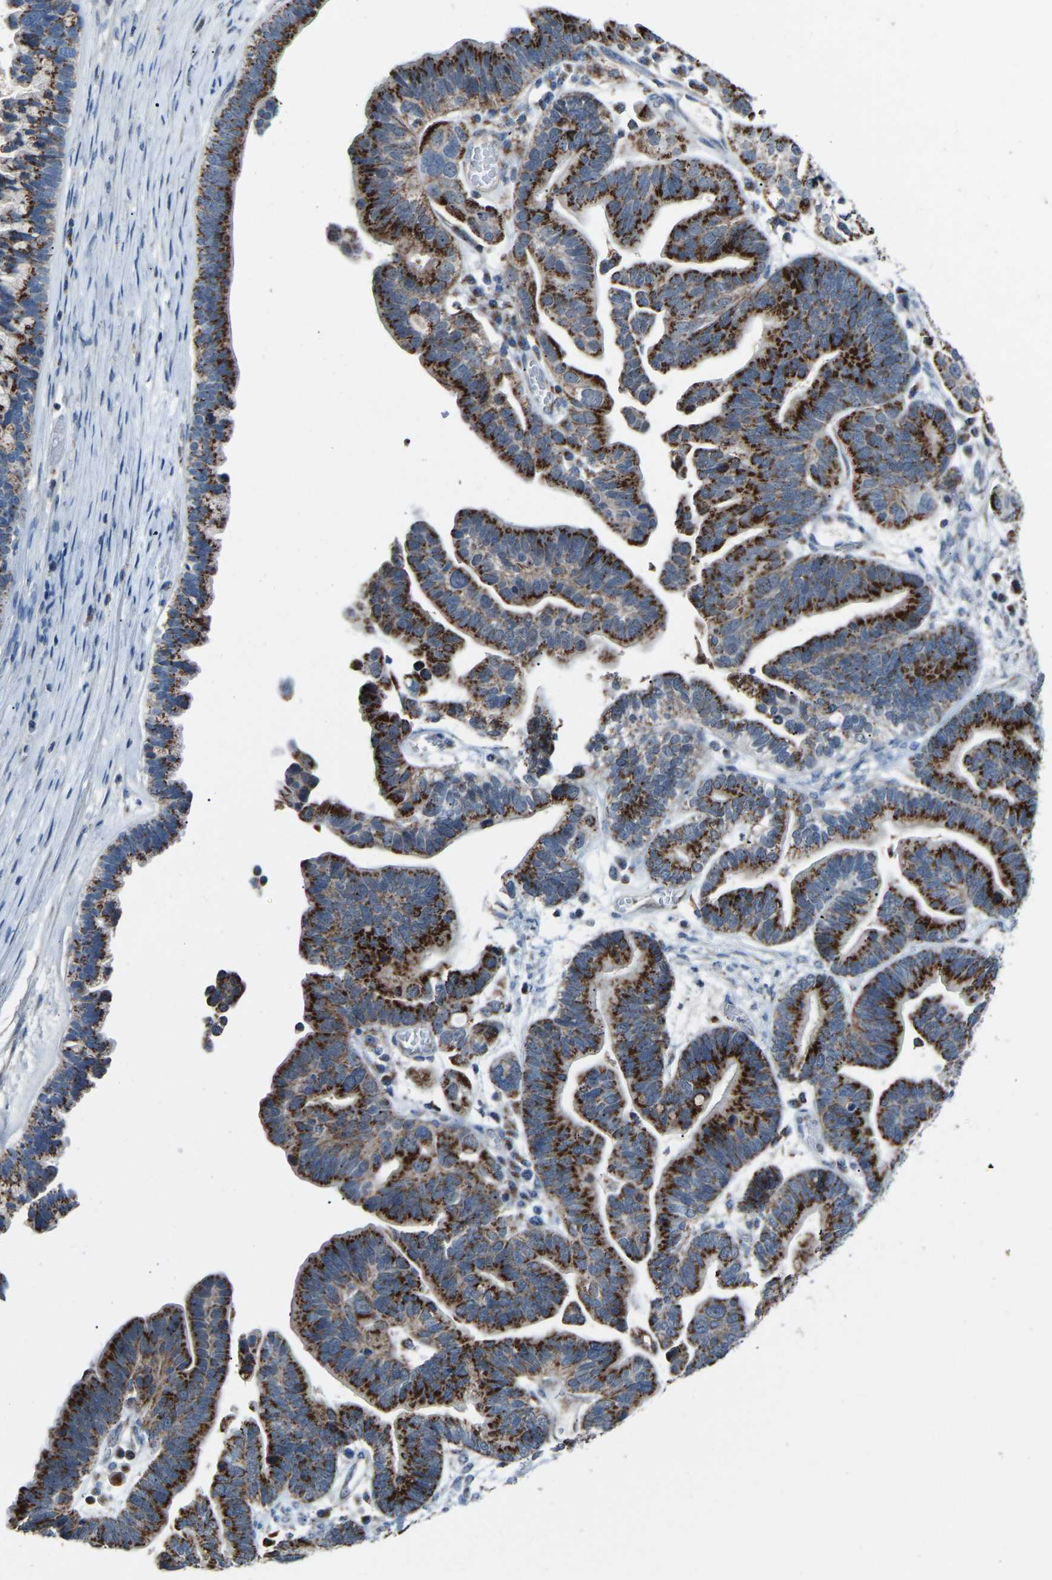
{"staining": {"intensity": "strong", "quantity": ">75%", "location": "cytoplasmic/membranous"}, "tissue": "ovarian cancer", "cell_type": "Tumor cells", "image_type": "cancer", "snomed": [{"axis": "morphology", "description": "Cystadenocarcinoma, serous, NOS"}, {"axis": "topography", "description": "Ovary"}], "caption": "Serous cystadenocarcinoma (ovarian) tissue exhibits strong cytoplasmic/membranous staining in about >75% of tumor cells, visualized by immunohistochemistry. (Brightfield microscopy of DAB IHC at high magnification).", "gene": "CANT1", "patient": {"sex": "female", "age": 56}}